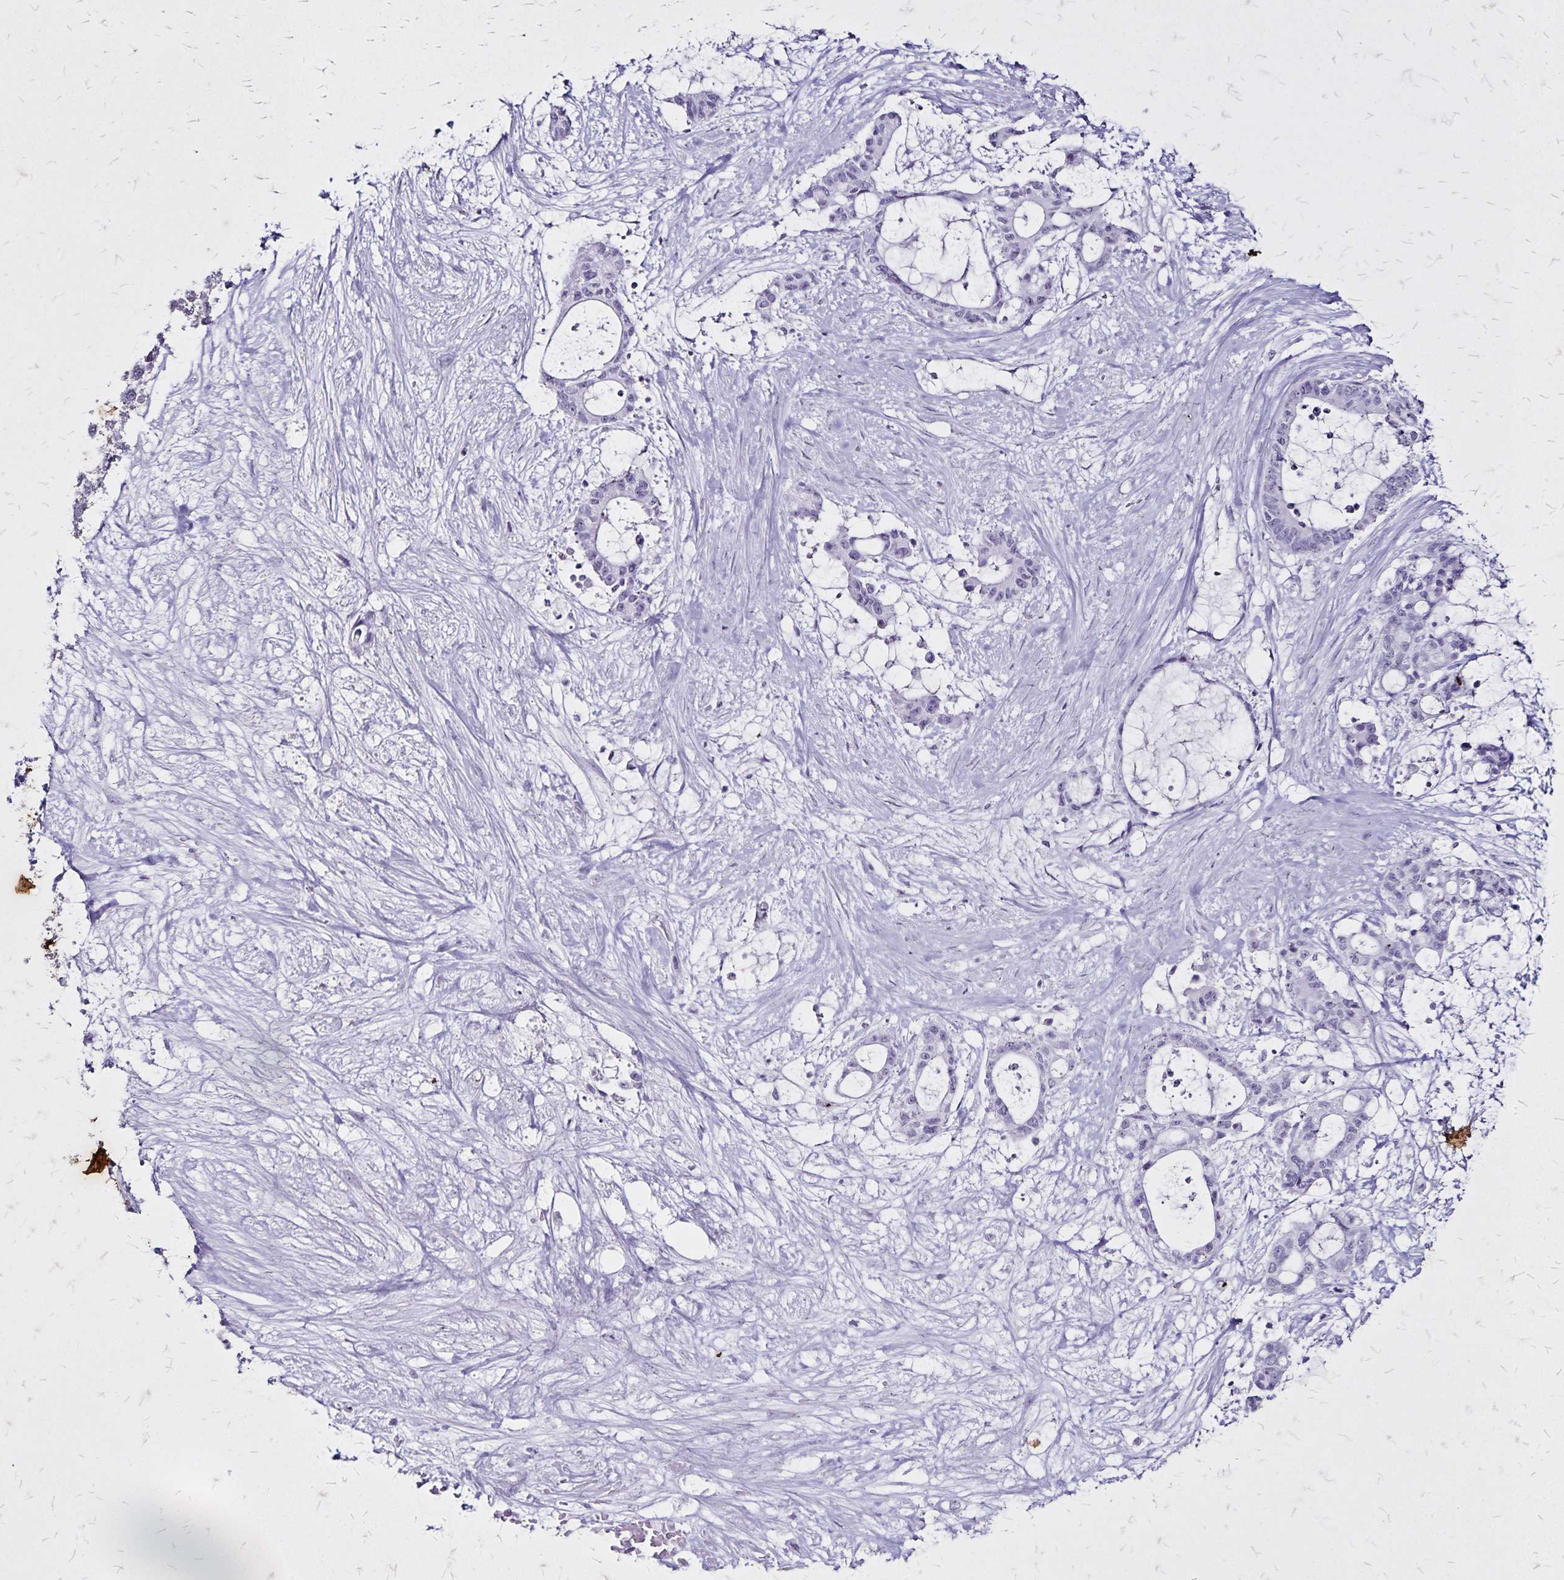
{"staining": {"intensity": "negative", "quantity": "none", "location": "none"}, "tissue": "liver cancer", "cell_type": "Tumor cells", "image_type": "cancer", "snomed": [{"axis": "morphology", "description": "Normal tissue, NOS"}, {"axis": "morphology", "description": "Cholangiocarcinoma"}, {"axis": "topography", "description": "Liver"}, {"axis": "topography", "description": "Peripheral nerve tissue"}], "caption": "Immunohistochemistry of liver cancer shows no expression in tumor cells.", "gene": "KRT2", "patient": {"sex": "female", "age": 73}}